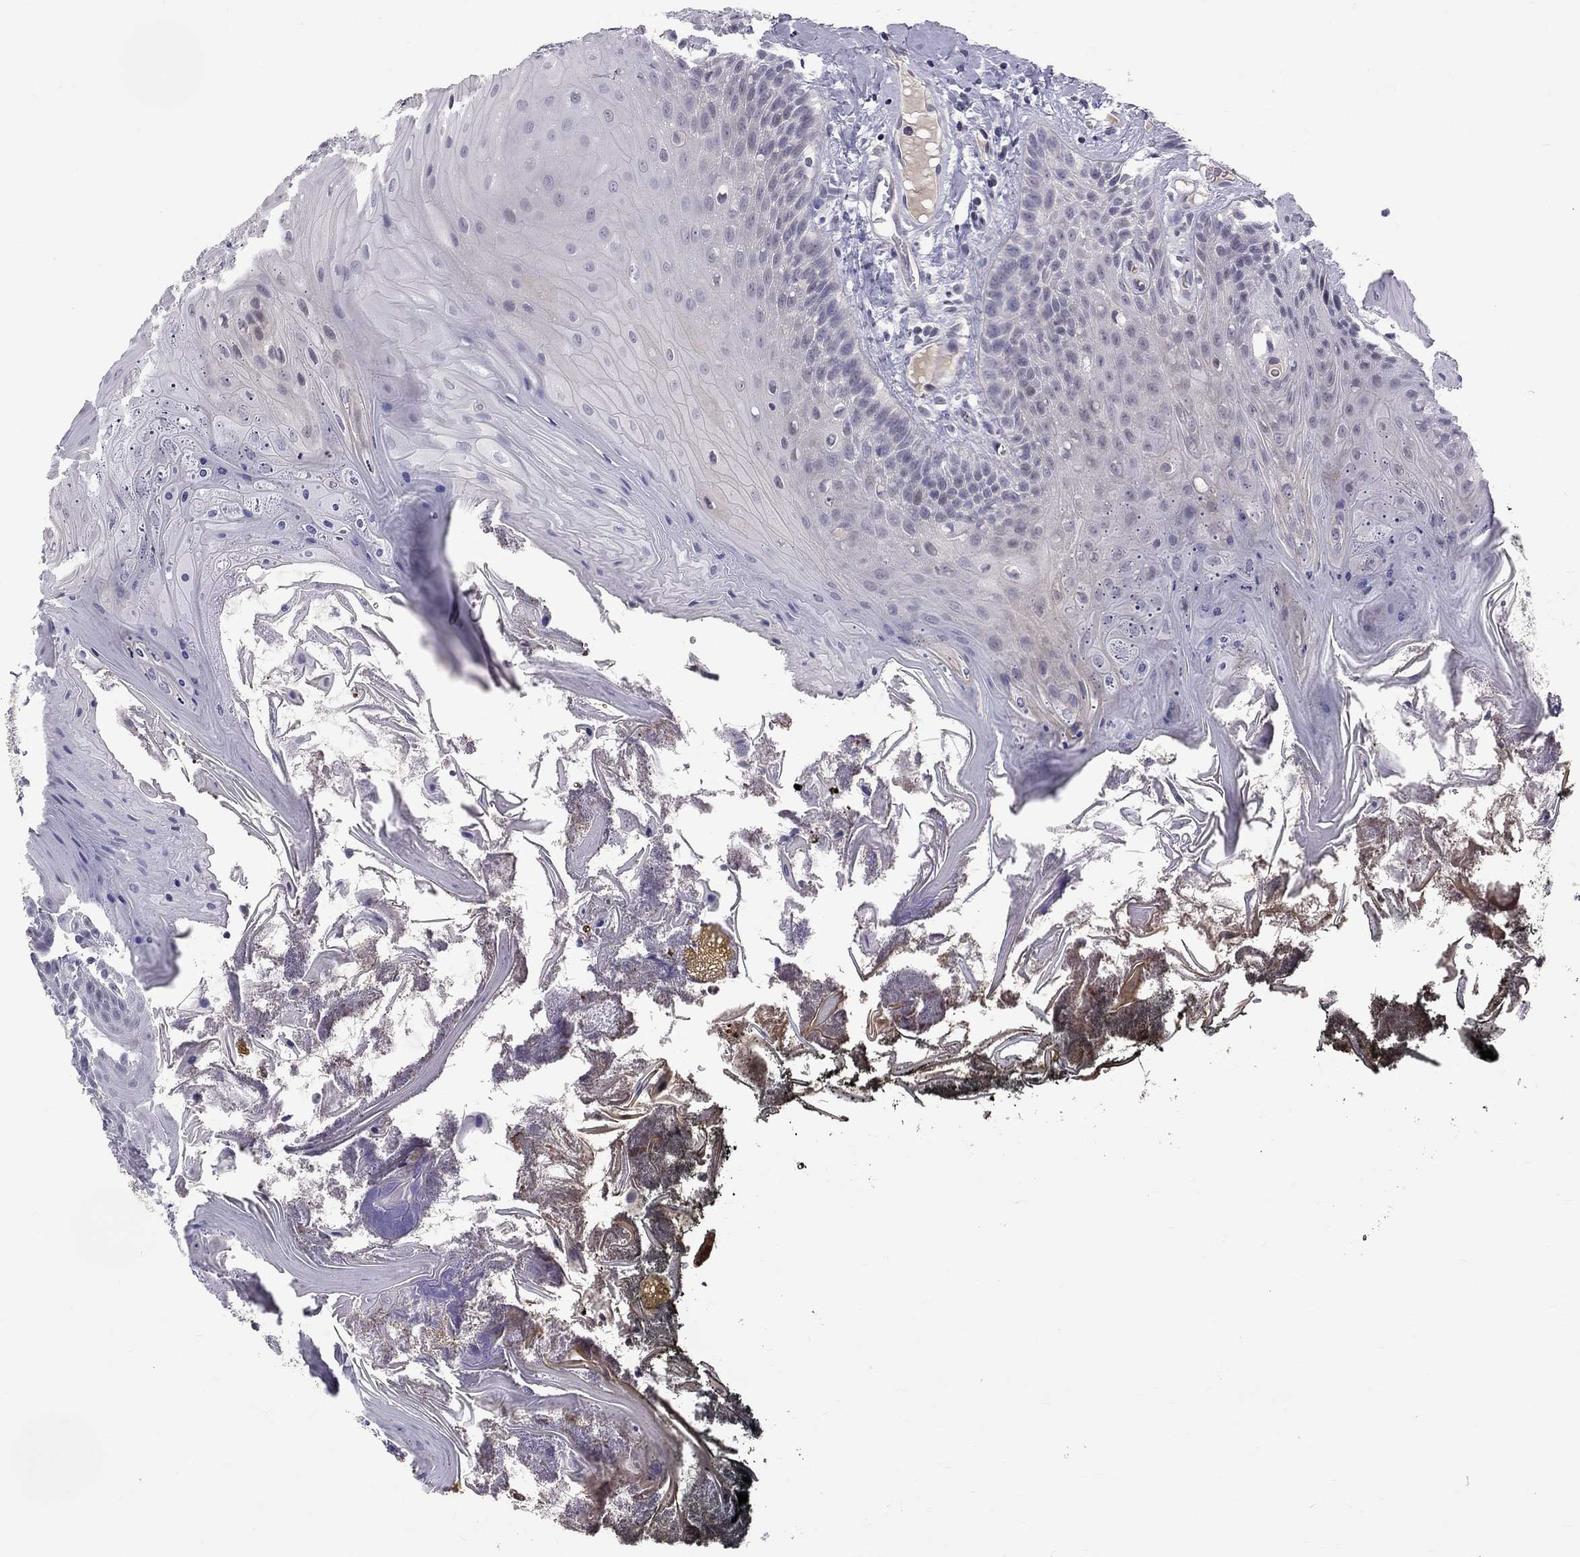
{"staining": {"intensity": "negative", "quantity": "none", "location": "none"}, "tissue": "oral mucosa", "cell_type": "Squamous epithelial cells", "image_type": "normal", "snomed": [{"axis": "morphology", "description": "Normal tissue, NOS"}, {"axis": "topography", "description": "Oral tissue"}], "caption": "This image is of benign oral mucosa stained with IHC to label a protein in brown with the nuclei are counter-stained blue. There is no expression in squamous epithelial cells.", "gene": "RTL9", "patient": {"sex": "male", "age": 9}}